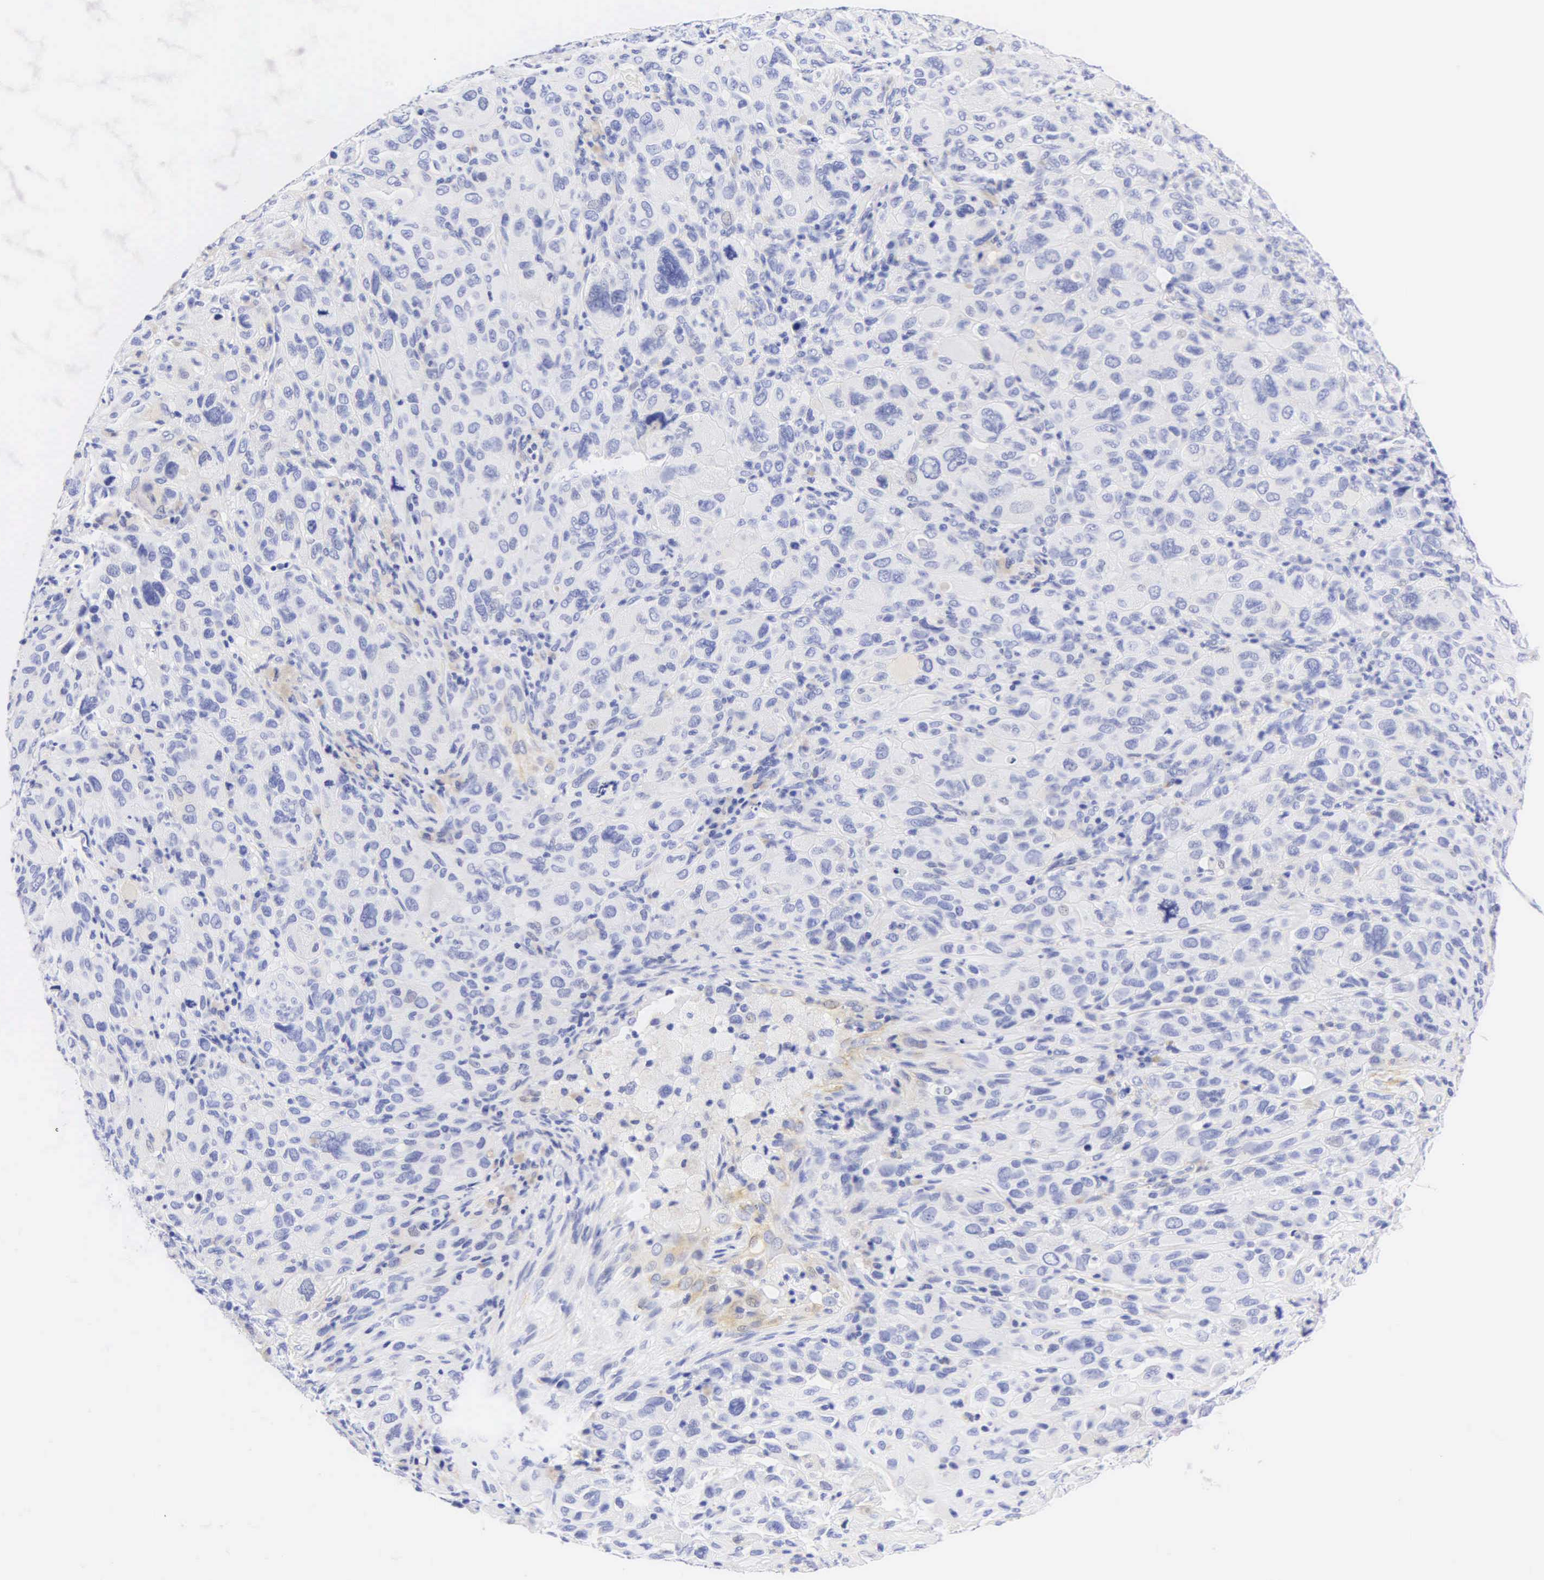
{"staining": {"intensity": "negative", "quantity": "none", "location": "none"}, "tissue": "melanoma", "cell_type": "Tumor cells", "image_type": "cancer", "snomed": [{"axis": "morphology", "description": "Malignant melanoma, Metastatic site"}, {"axis": "topography", "description": "Skin"}], "caption": "The micrograph reveals no significant staining in tumor cells of malignant melanoma (metastatic site).", "gene": "KRT20", "patient": {"sex": "male", "age": 32}}